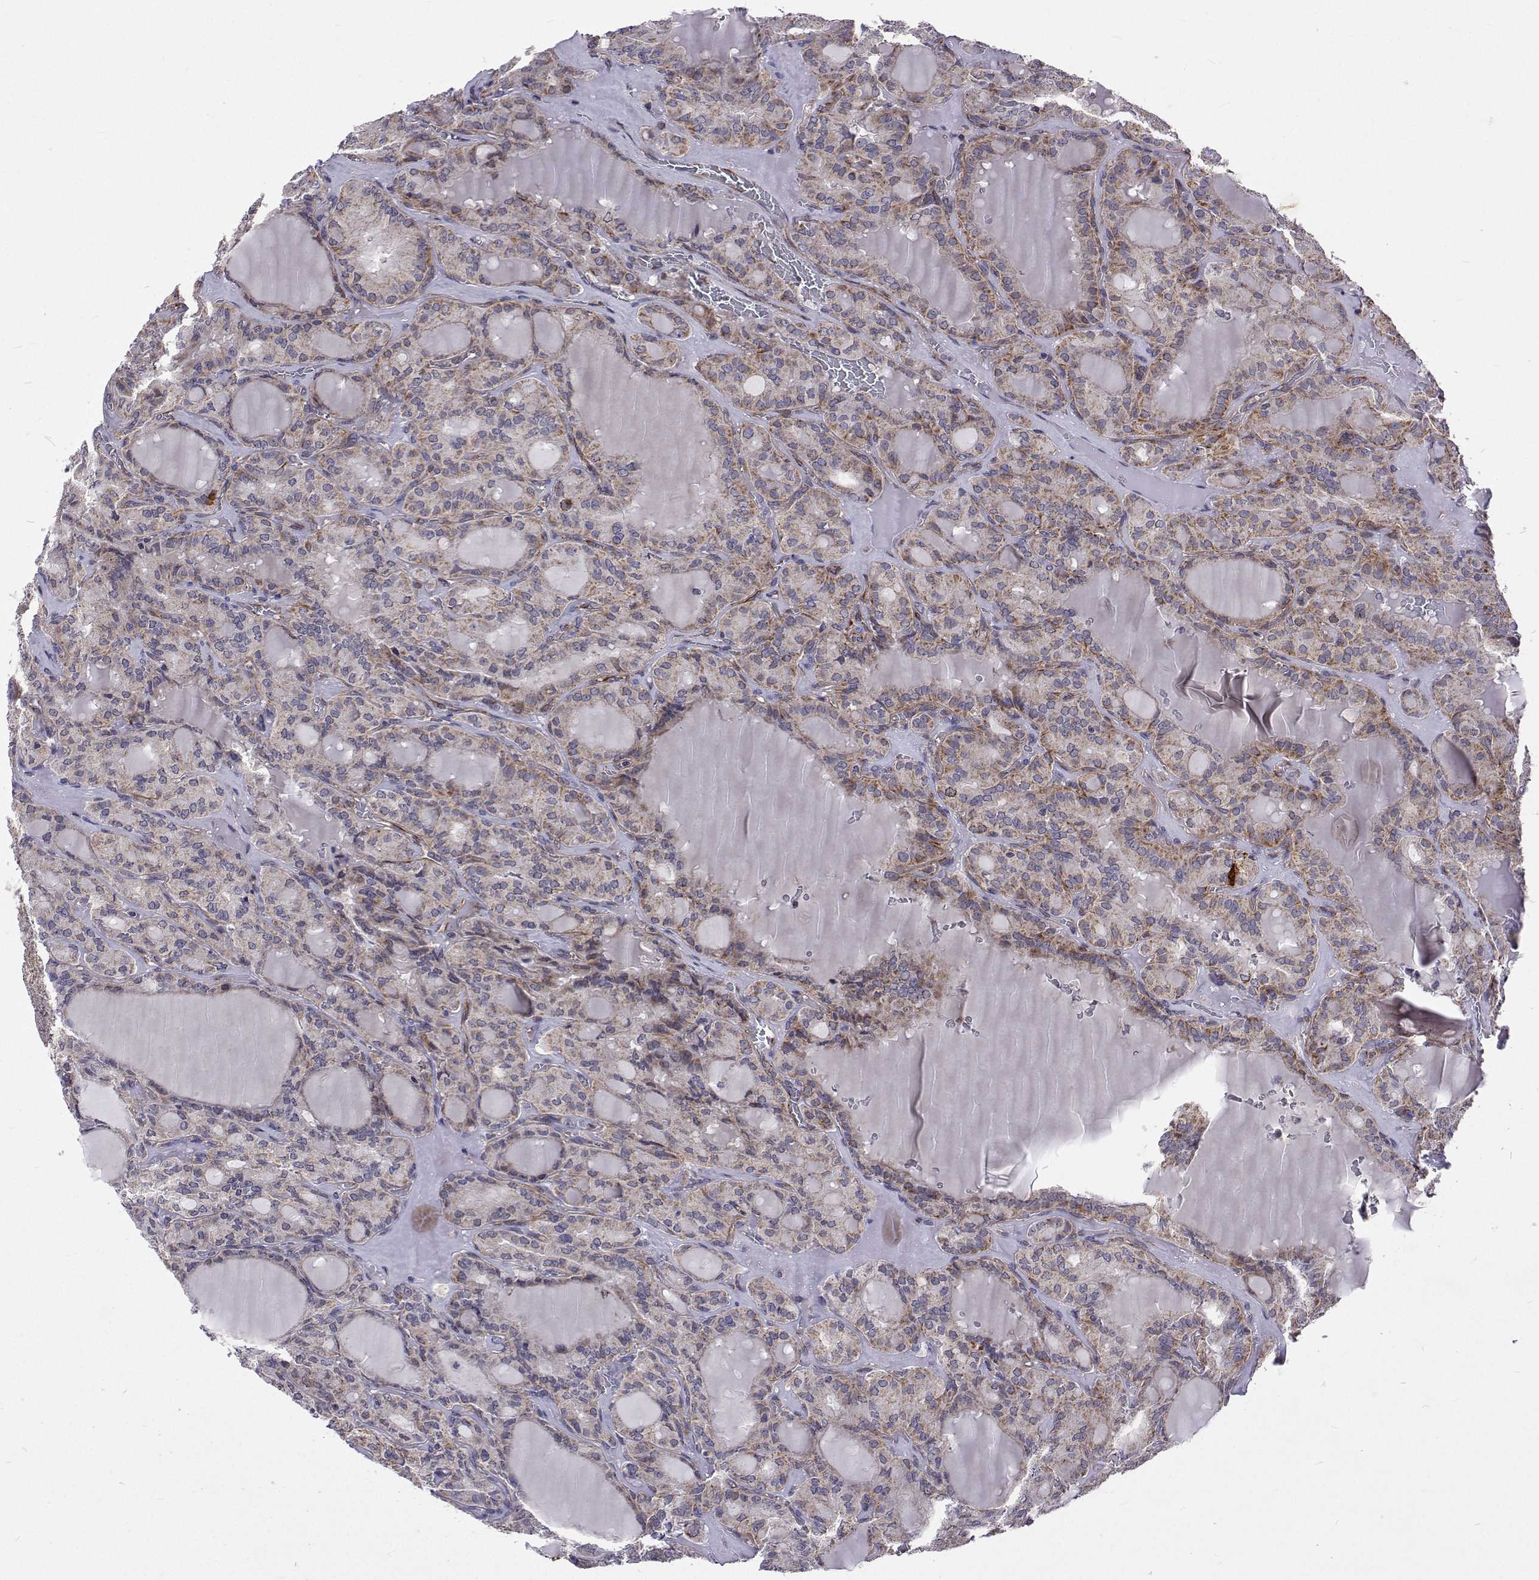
{"staining": {"intensity": "moderate", "quantity": ">75%", "location": "cytoplasmic/membranous"}, "tissue": "thyroid cancer", "cell_type": "Tumor cells", "image_type": "cancer", "snomed": [{"axis": "morphology", "description": "Papillary adenocarcinoma, NOS"}, {"axis": "topography", "description": "Thyroid gland"}], "caption": "Thyroid cancer stained for a protein shows moderate cytoplasmic/membranous positivity in tumor cells. (Stains: DAB in brown, nuclei in blue, Microscopy: brightfield microscopy at high magnification).", "gene": "DHTKD1", "patient": {"sex": "male", "age": 87}}